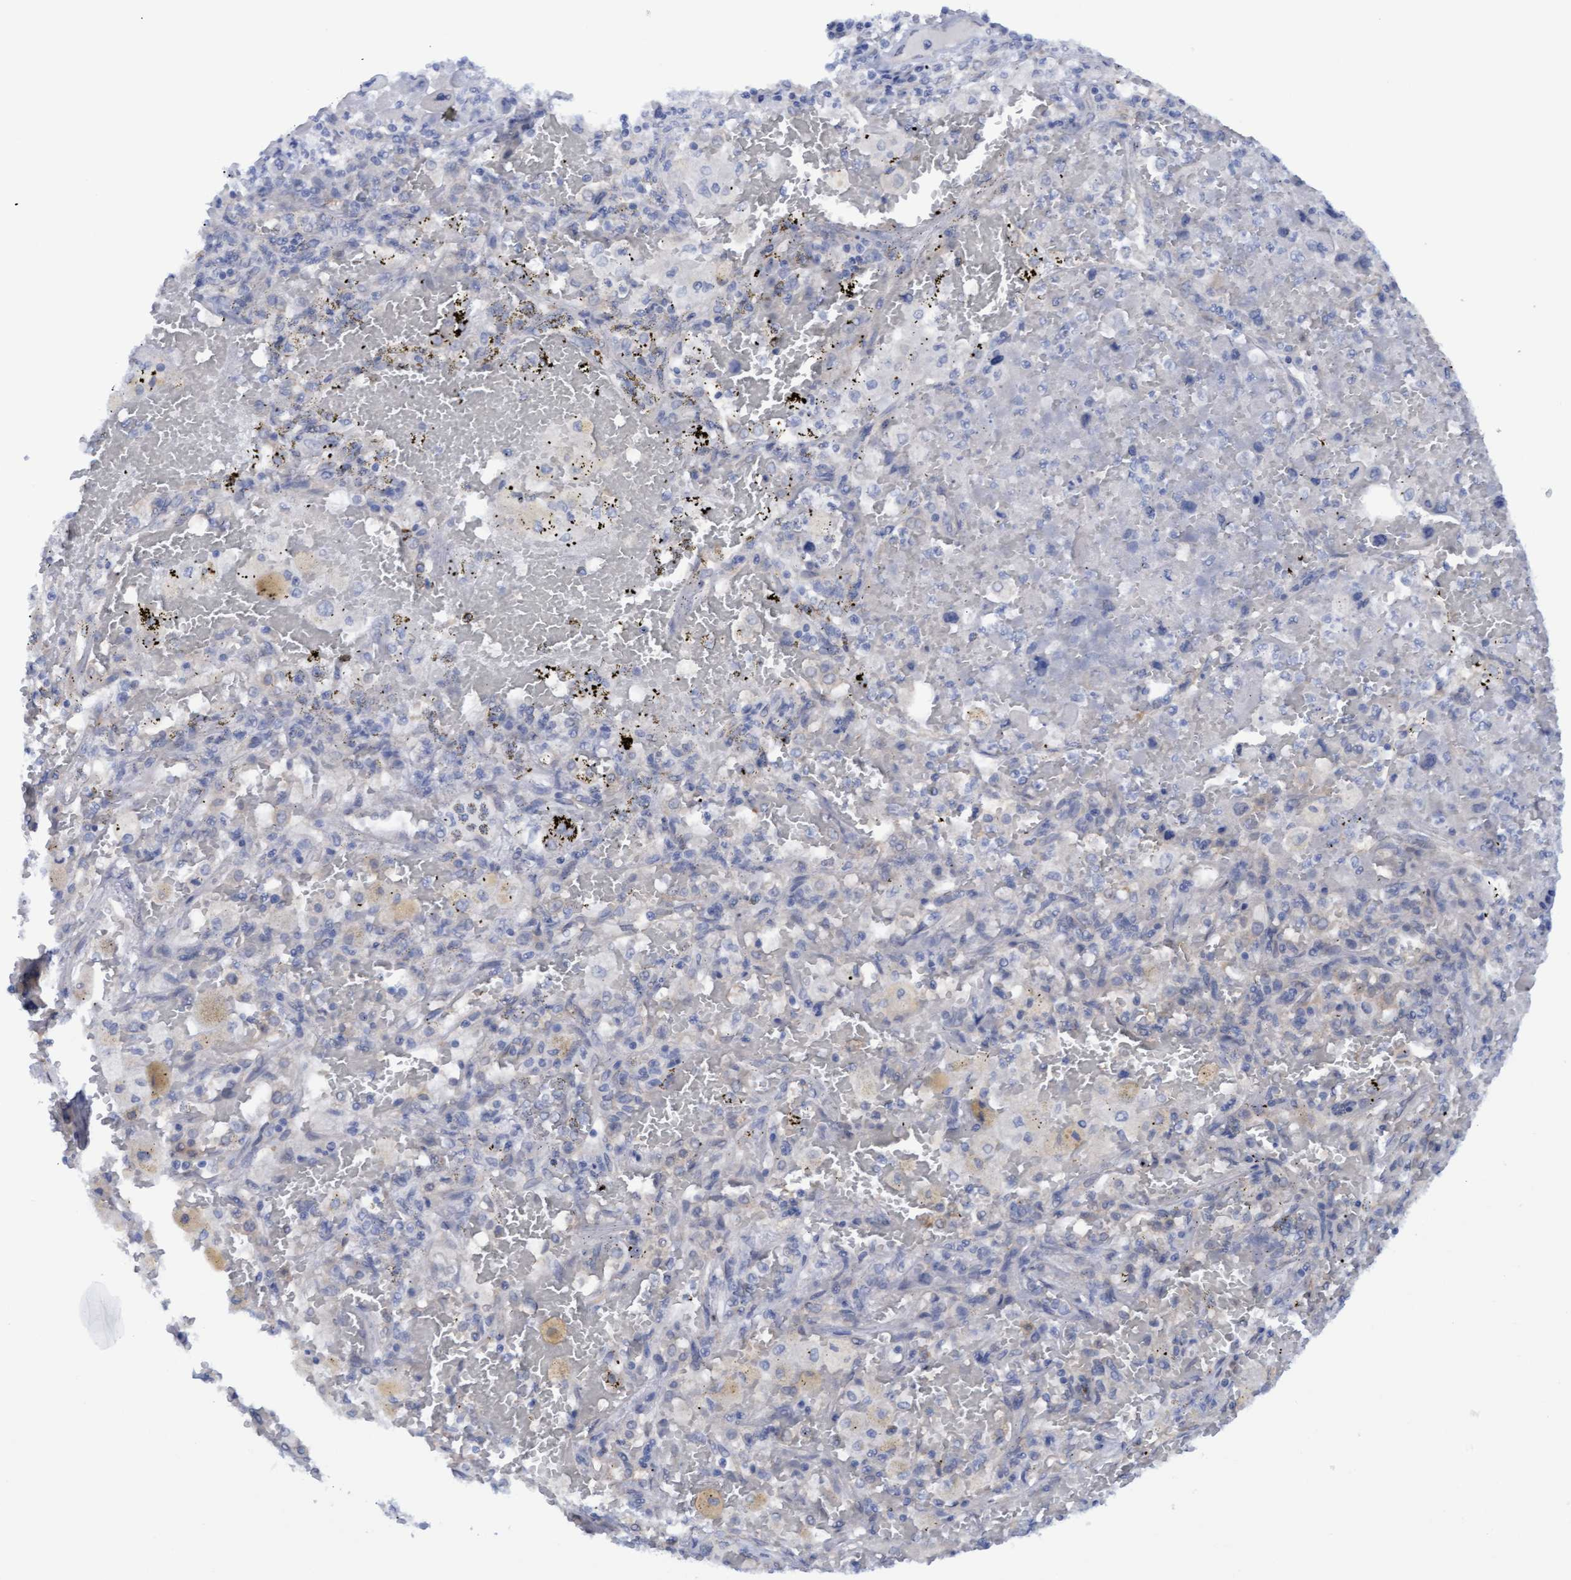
{"staining": {"intensity": "negative", "quantity": "none", "location": "none"}, "tissue": "lung cancer", "cell_type": "Tumor cells", "image_type": "cancer", "snomed": [{"axis": "morphology", "description": "Squamous cell carcinoma, NOS"}, {"axis": "topography", "description": "Lung"}], "caption": "Human lung squamous cell carcinoma stained for a protein using immunohistochemistry displays no staining in tumor cells.", "gene": "STXBP1", "patient": {"sex": "male", "age": 61}}